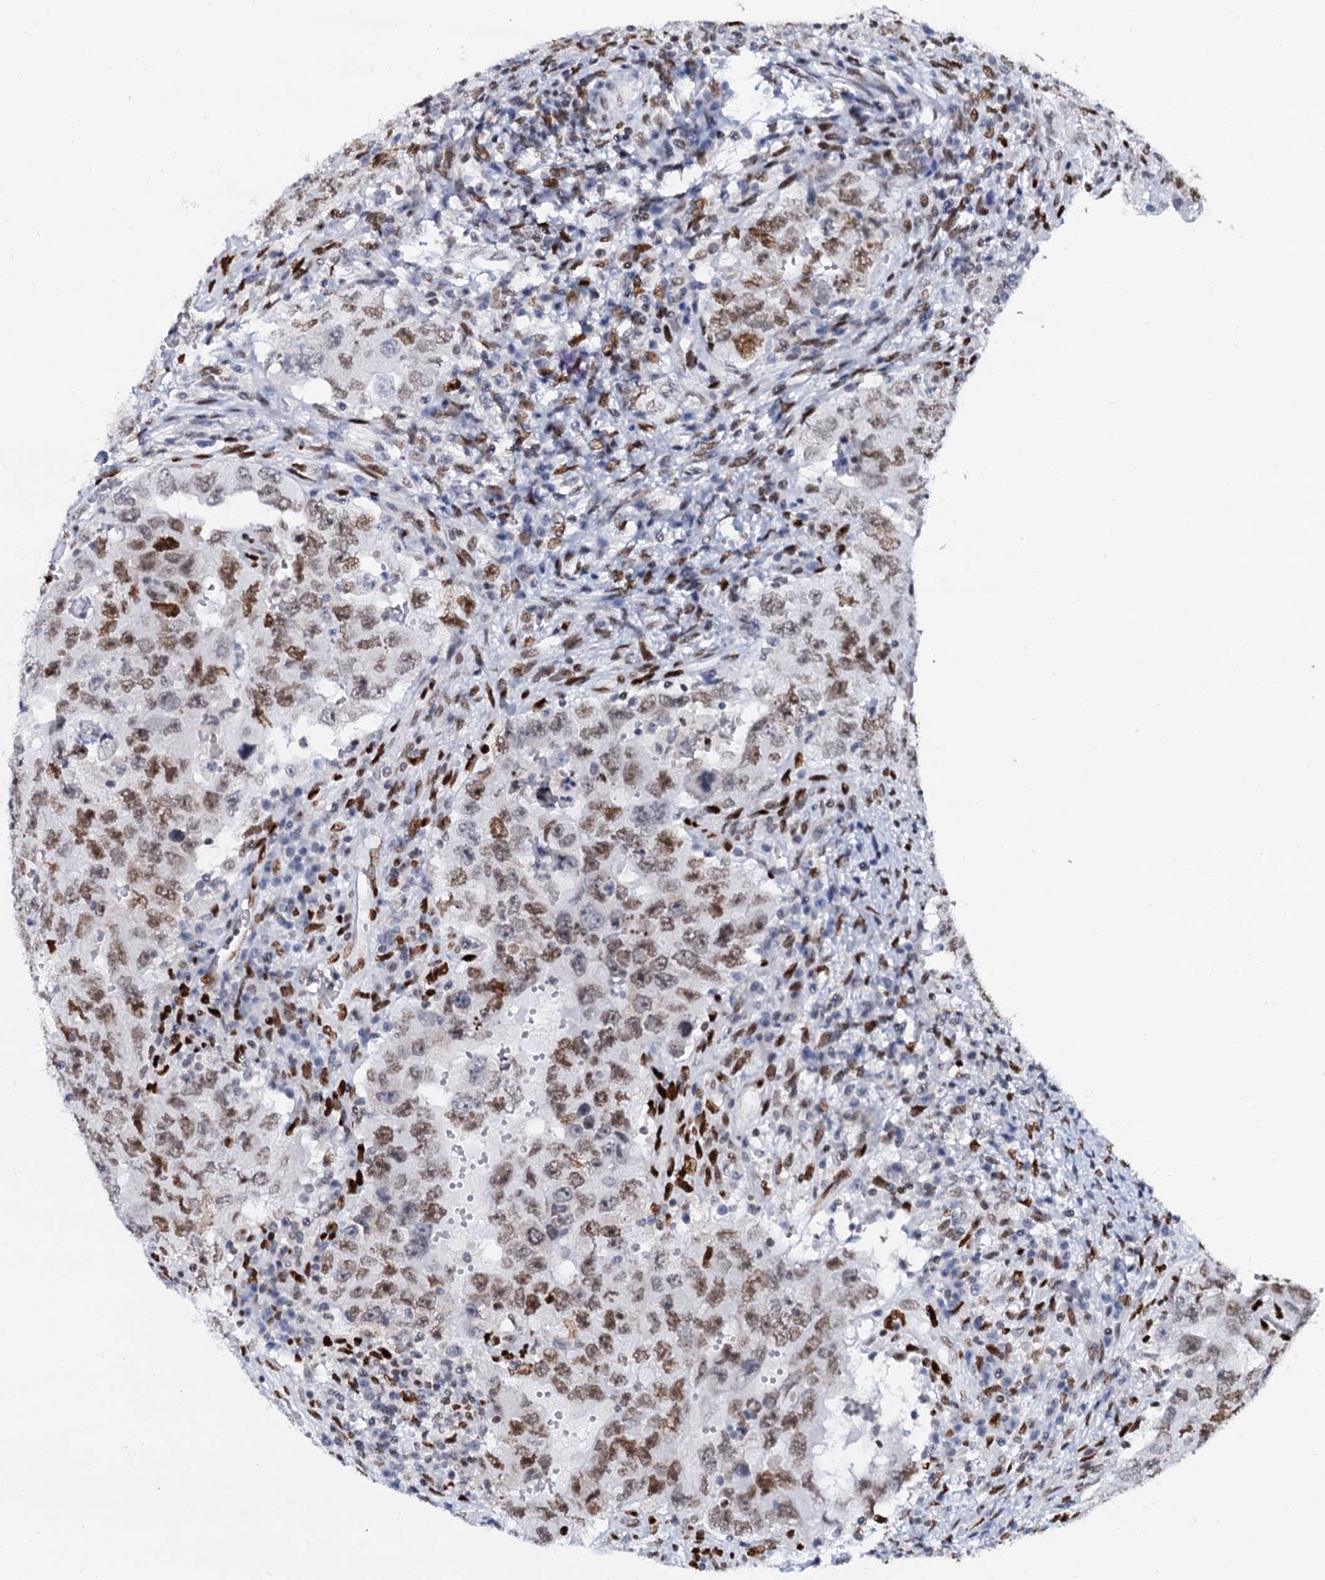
{"staining": {"intensity": "moderate", "quantity": ">75%", "location": "nuclear"}, "tissue": "testis cancer", "cell_type": "Tumor cells", "image_type": "cancer", "snomed": [{"axis": "morphology", "description": "Carcinoma, Embryonal, NOS"}, {"axis": "topography", "description": "Testis"}], "caption": "Embryonal carcinoma (testis) was stained to show a protein in brown. There is medium levels of moderate nuclear expression in about >75% of tumor cells.", "gene": "CMAS", "patient": {"sex": "male", "age": 26}}